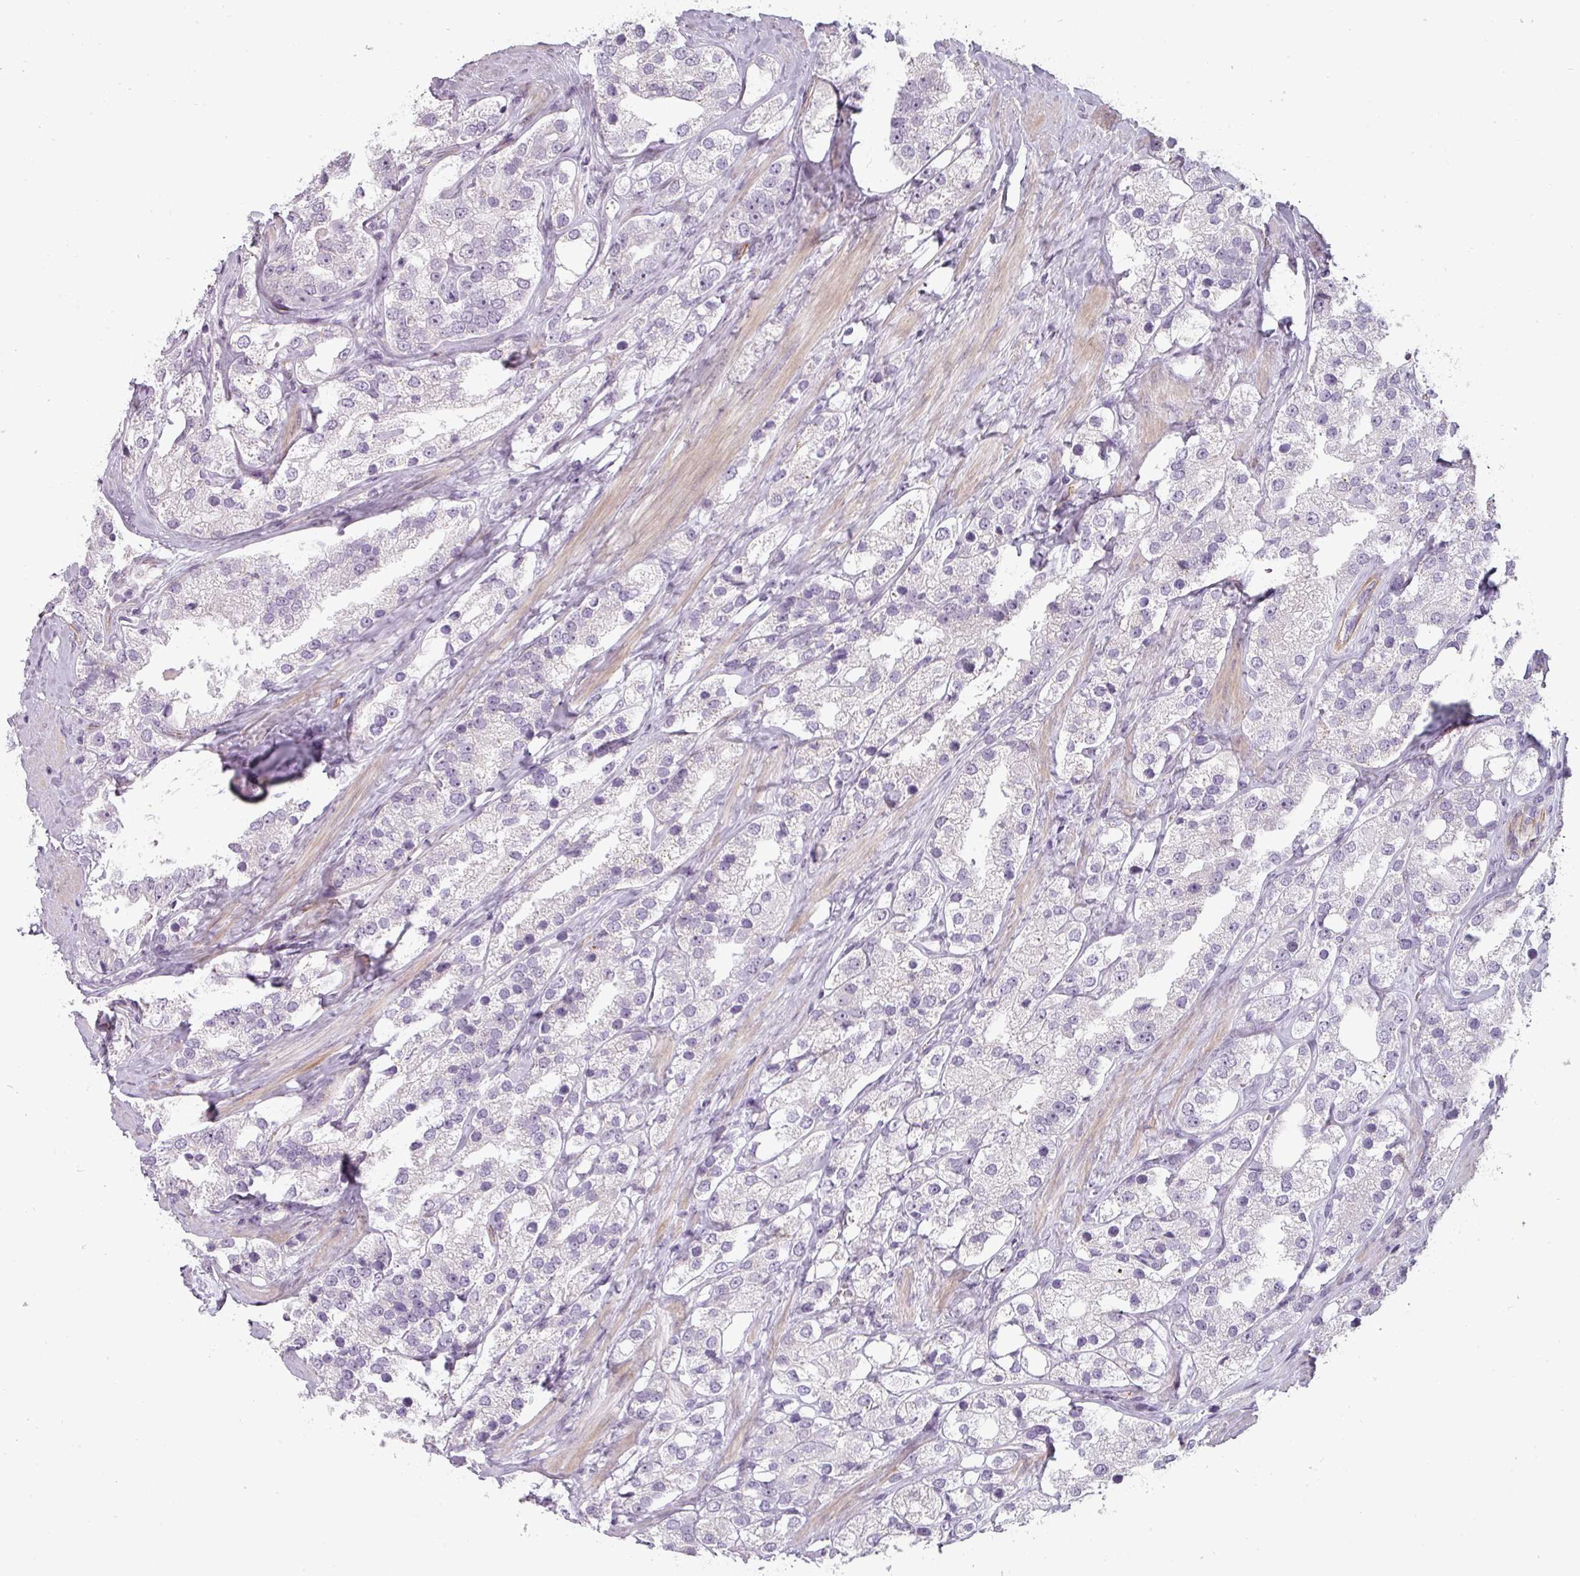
{"staining": {"intensity": "negative", "quantity": "none", "location": "none"}, "tissue": "prostate cancer", "cell_type": "Tumor cells", "image_type": "cancer", "snomed": [{"axis": "morphology", "description": "Adenocarcinoma, NOS"}, {"axis": "topography", "description": "Prostate"}], "caption": "Immunohistochemical staining of prostate adenocarcinoma displays no significant expression in tumor cells.", "gene": "CHRDL1", "patient": {"sex": "male", "age": 79}}